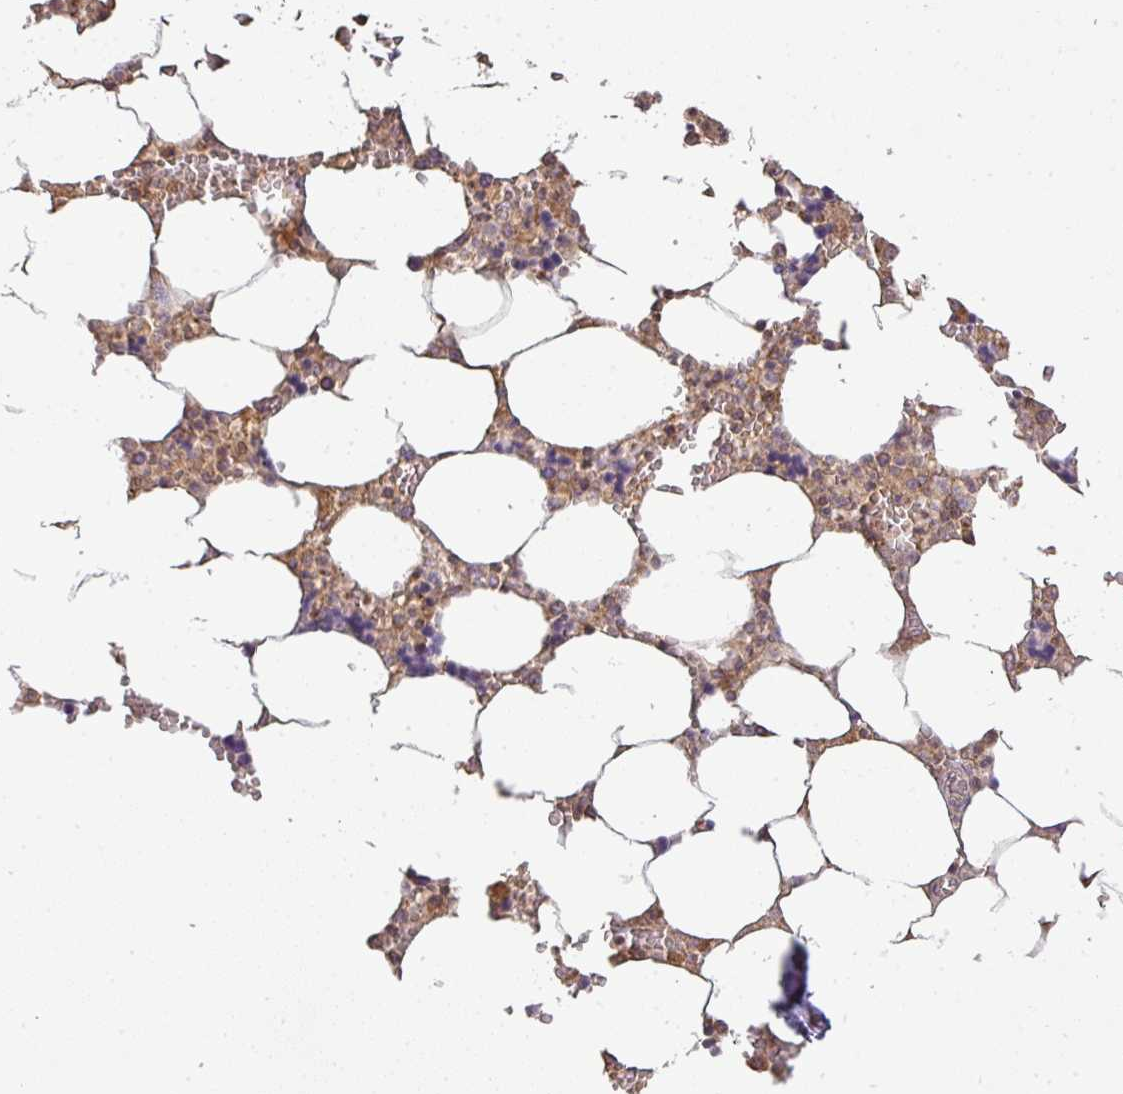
{"staining": {"intensity": "moderate", "quantity": "<25%", "location": "cytoplasmic/membranous"}, "tissue": "bone marrow", "cell_type": "Hematopoietic cells", "image_type": "normal", "snomed": [{"axis": "morphology", "description": "Normal tissue, NOS"}, {"axis": "topography", "description": "Bone marrow"}], "caption": "Brown immunohistochemical staining in normal human bone marrow displays moderate cytoplasmic/membranous expression in approximately <25% of hematopoietic cells.", "gene": "FAIM", "patient": {"sex": "male", "age": 64}}